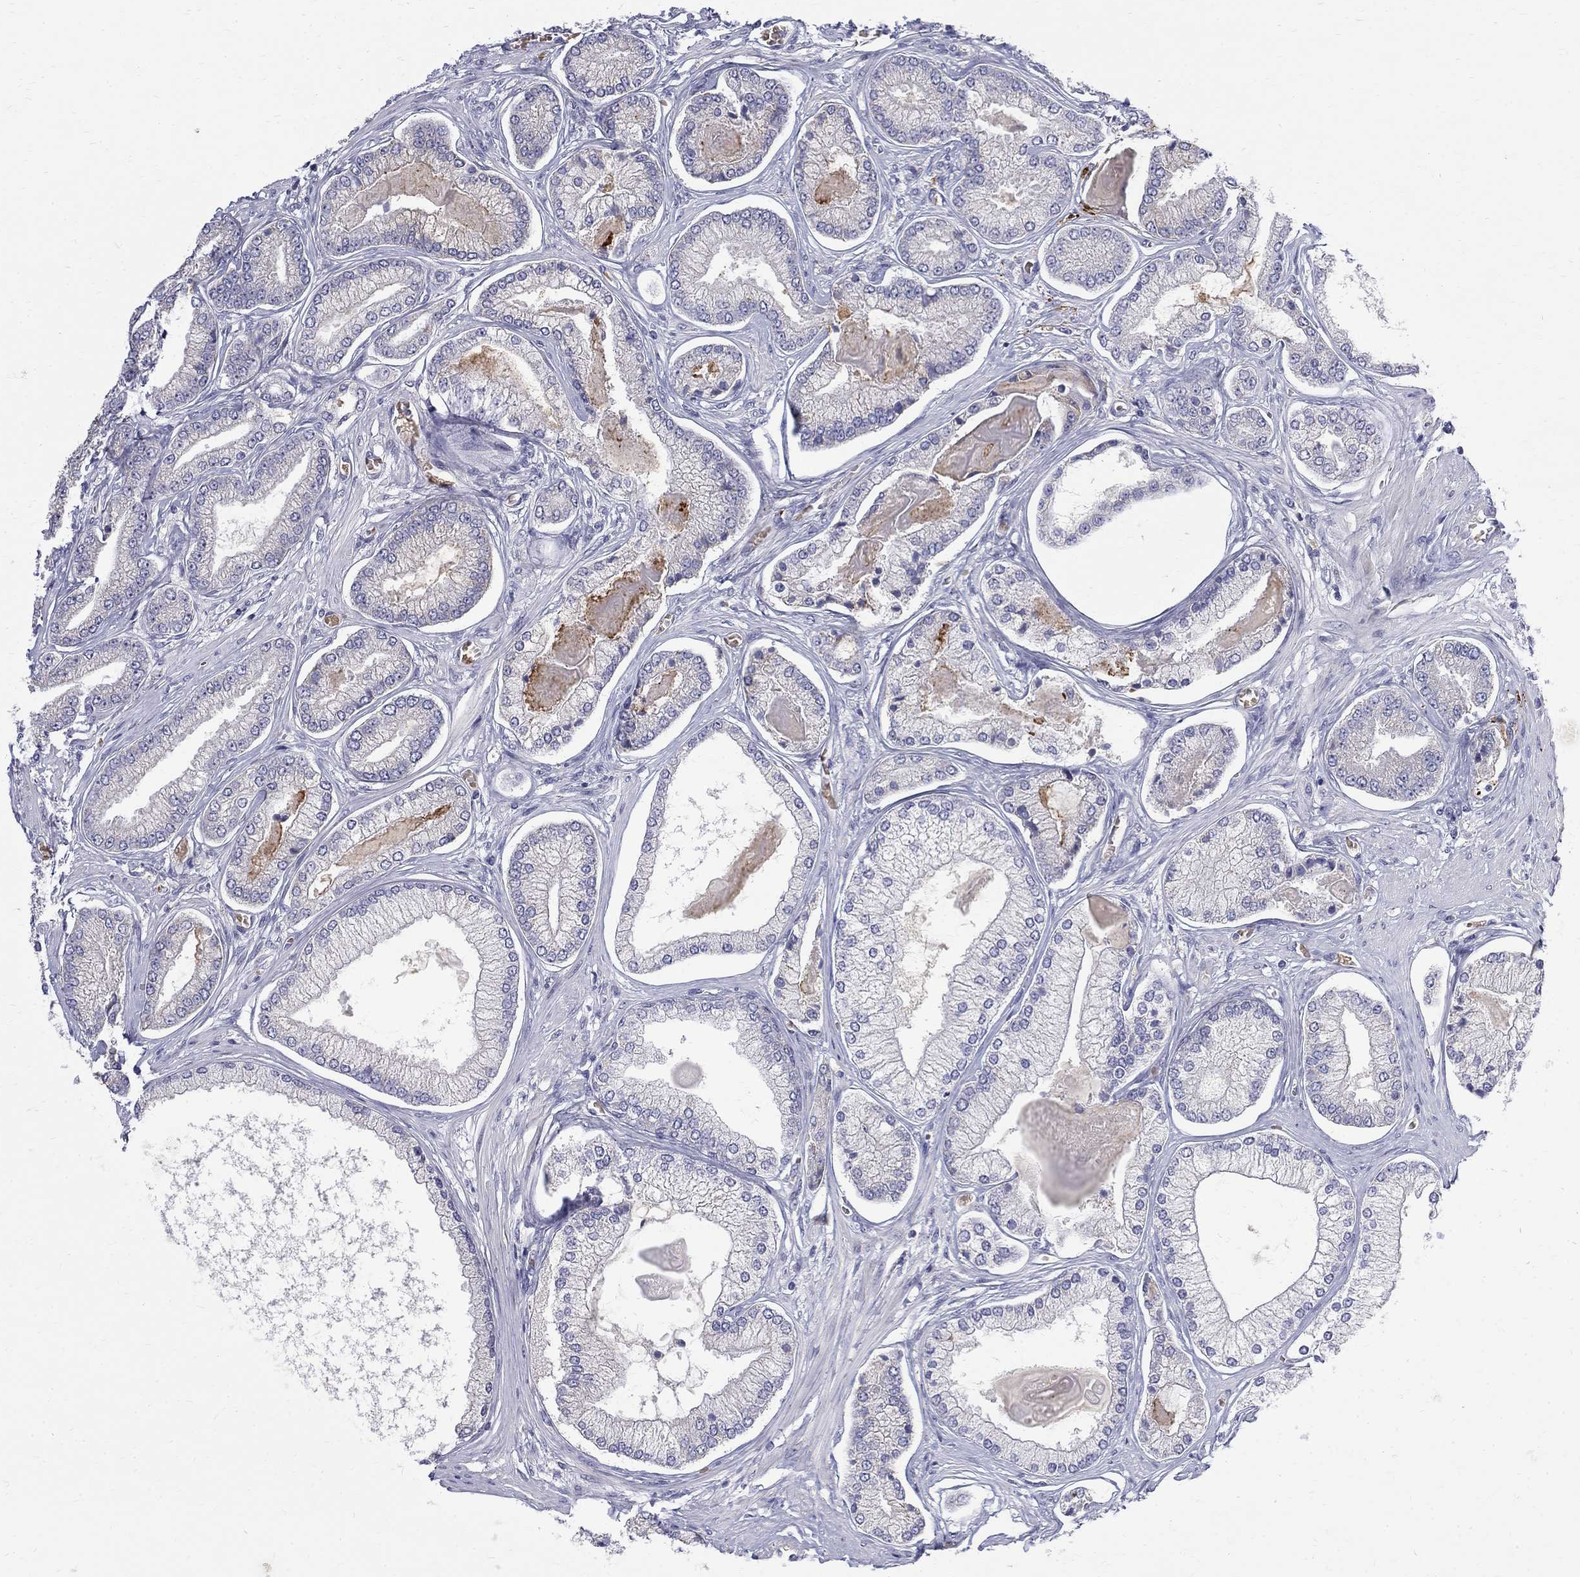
{"staining": {"intensity": "negative", "quantity": "none", "location": "none"}, "tissue": "prostate cancer", "cell_type": "Tumor cells", "image_type": "cancer", "snomed": [{"axis": "morphology", "description": "Adenocarcinoma, Low grade"}, {"axis": "topography", "description": "Prostate"}], "caption": "DAB immunohistochemical staining of human prostate adenocarcinoma (low-grade) demonstrates no significant positivity in tumor cells. (DAB immunohistochemistry visualized using brightfield microscopy, high magnification).", "gene": "AGER", "patient": {"sex": "male", "age": 57}}